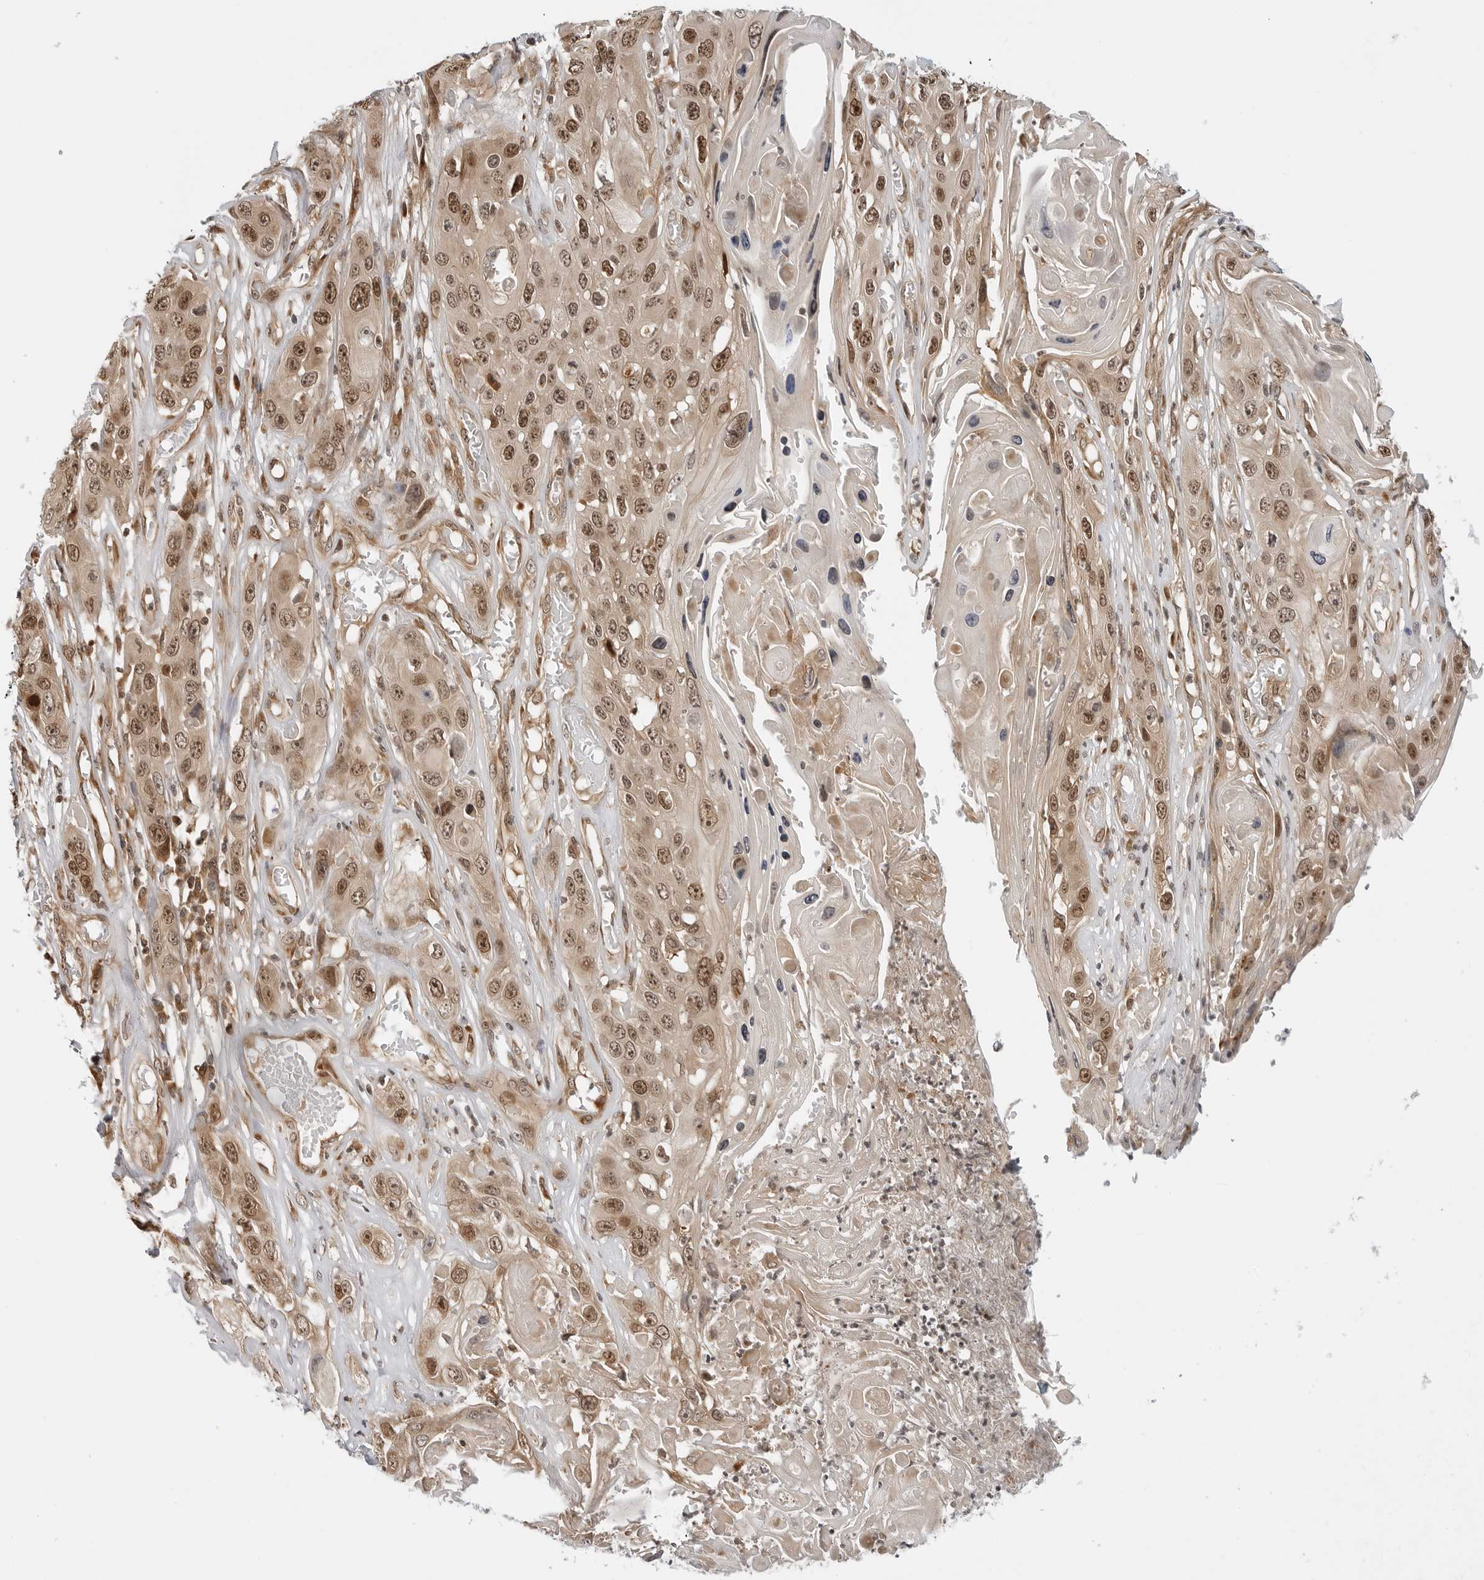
{"staining": {"intensity": "moderate", "quantity": ">75%", "location": "cytoplasmic/membranous,nuclear"}, "tissue": "skin cancer", "cell_type": "Tumor cells", "image_type": "cancer", "snomed": [{"axis": "morphology", "description": "Squamous cell carcinoma, NOS"}, {"axis": "topography", "description": "Skin"}], "caption": "IHC image of neoplastic tissue: human skin cancer stained using IHC shows medium levels of moderate protein expression localized specifically in the cytoplasmic/membranous and nuclear of tumor cells, appearing as a cytoplasmic/membranous and nuclear brown color.", "gene": "TIPRL", "patient": {"sex": "male", "age": 55}}